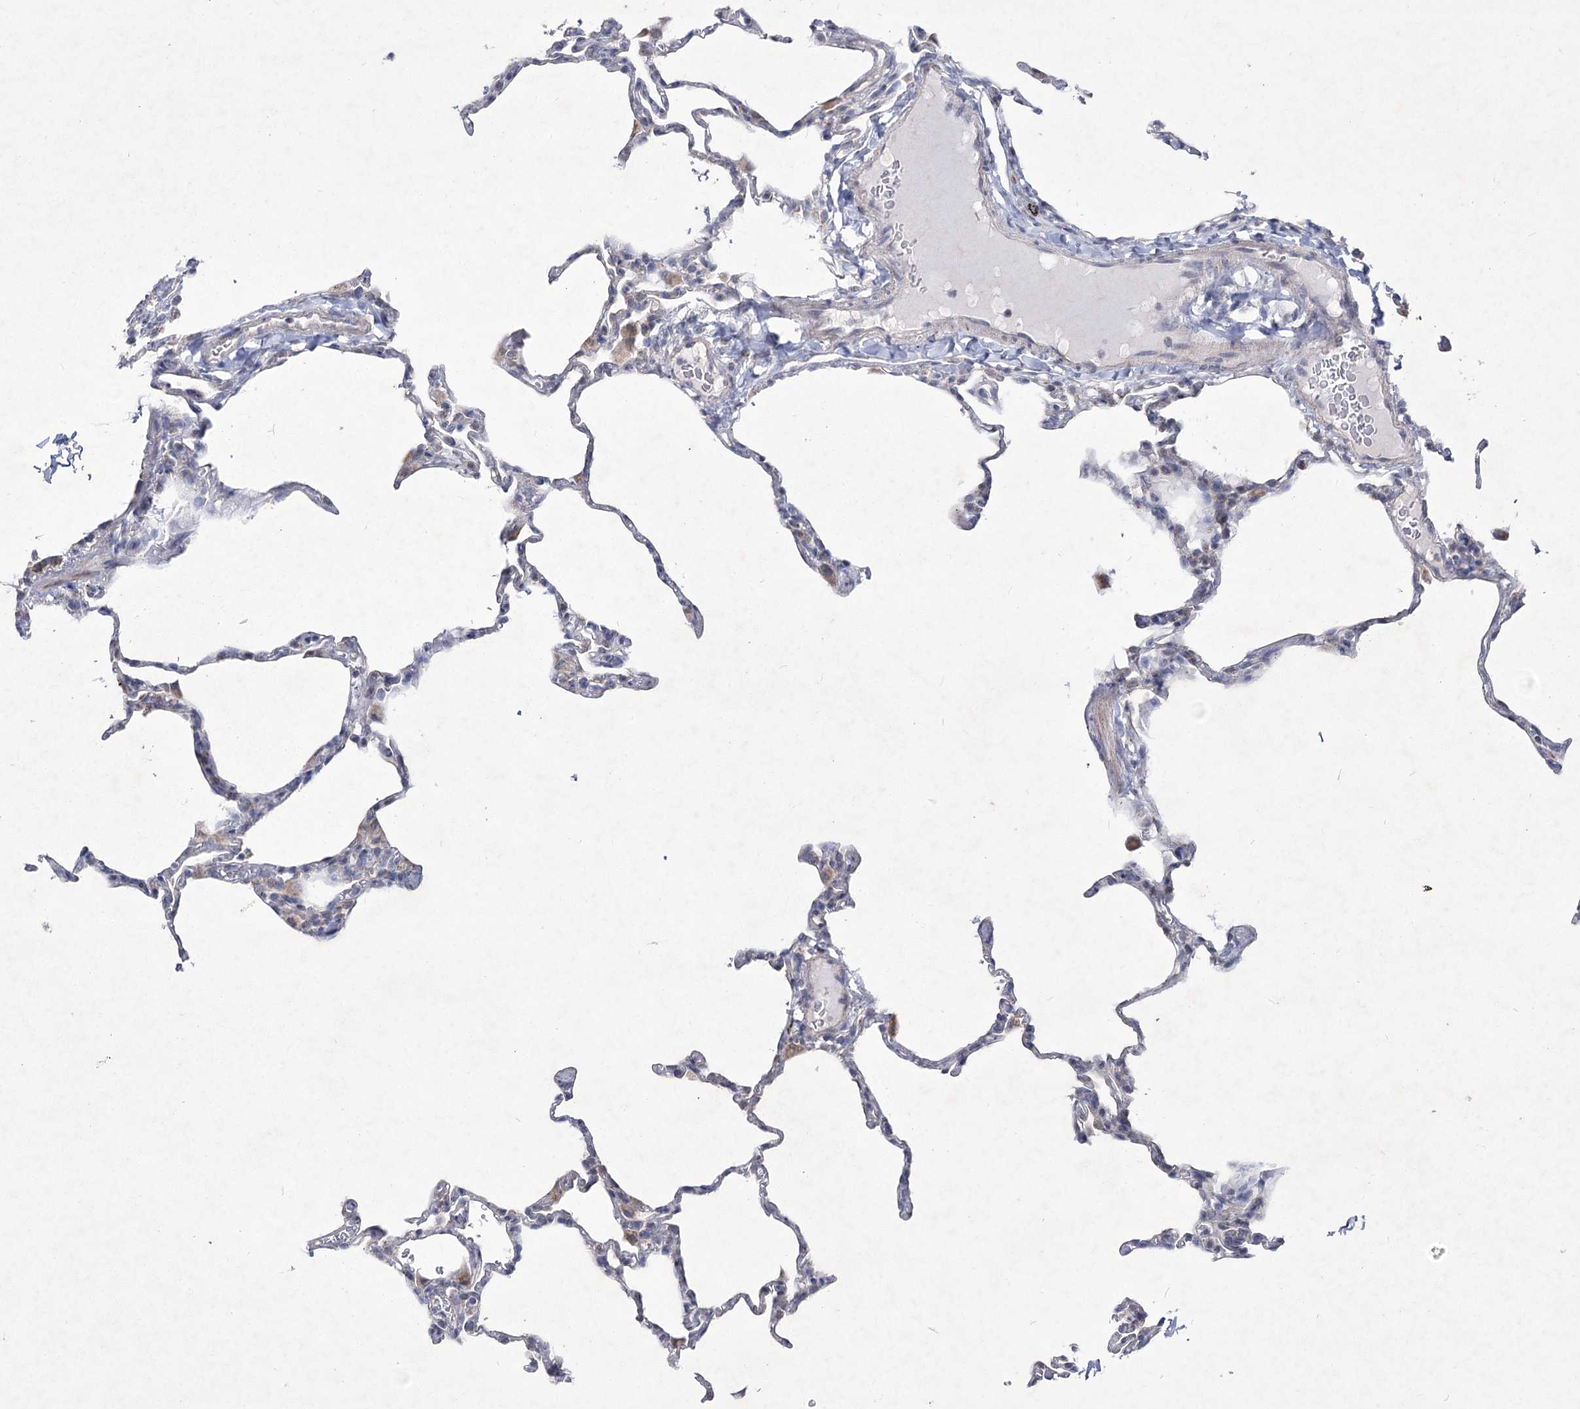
{"staining": {"intensity": "negative", "quantity": "none", "location": "none"}, "tissue": "lung", "cell_type": "Alveolar cells", "image_type": "normal", "snomed": [{"axis": "morphology", "description": "Normal tissue, NOS"}, {"axis": "topography", "description": "Lung"}], "caption": "IHC image of unremarkable lung: lung stained with DAB (3,3'-diaminobenzidine) exhibits no significant protein positivity in alveolar cells. (Stains: DAB immunohistochemistry (IHC) with hematoxylin counter stain, Microscopy: brightfield microscopy at high magnification).", "gene": "PDHB", "patient": {"sex": "male", "age": 20}}